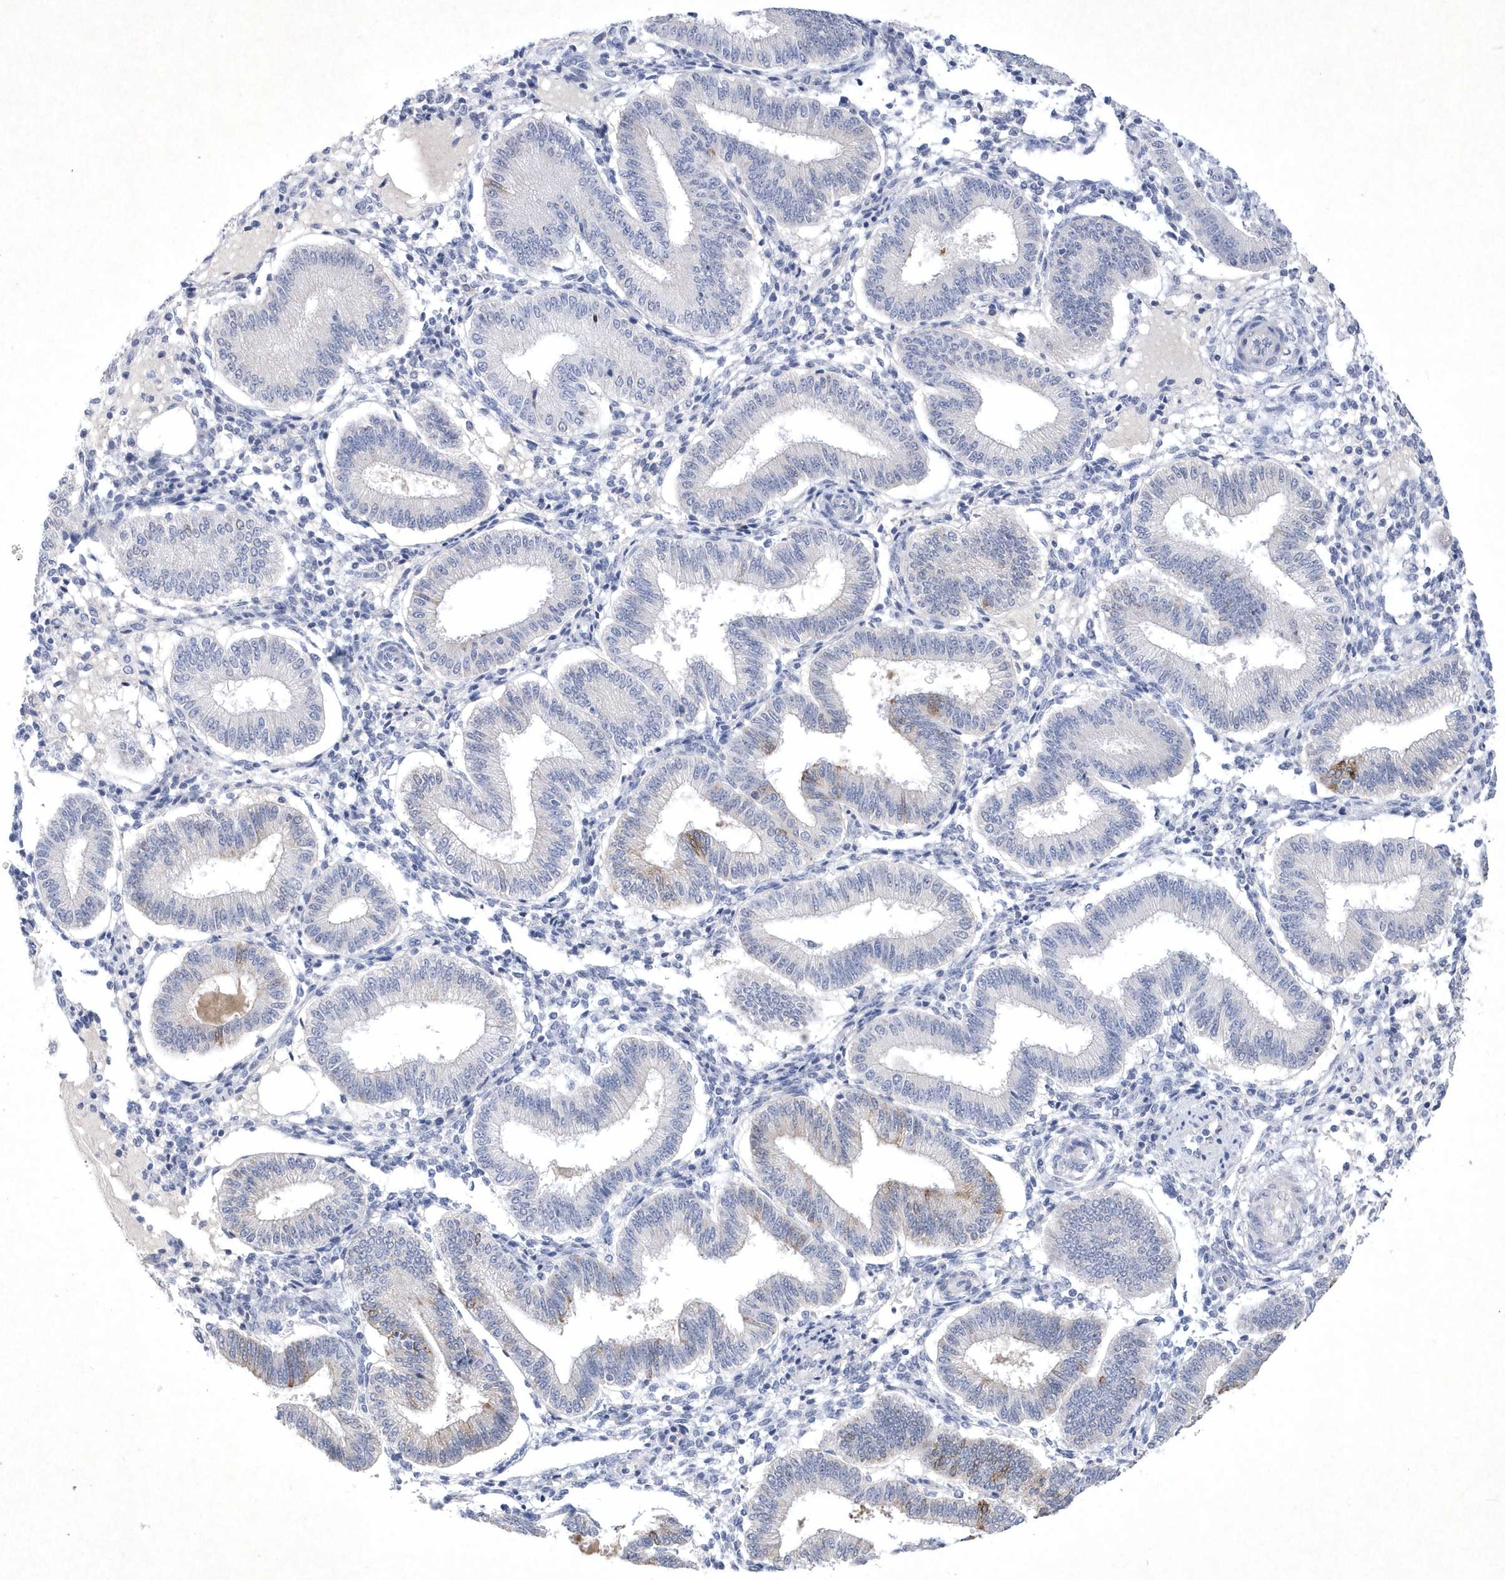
{"staining": {"intensity": "negative", "quantity": "none", "location": "none"}, "tissue": "endometrium", "cell_type": "Cells in endometrial stroma", "image_type": "normal", "snomed": [{"axis": "morphology", "description": "Normal tissue, NOS"}, {"axis": "topography", "description": "Endometrium"}], "caption": "An immunohistochemistry (IHC) micrograph of benign endometrium is shown. There is no staining in cells in endometrial stroma of endometrium.", "gene": "BHLHA15", "patient": {"sex": "female", "age": 39}}